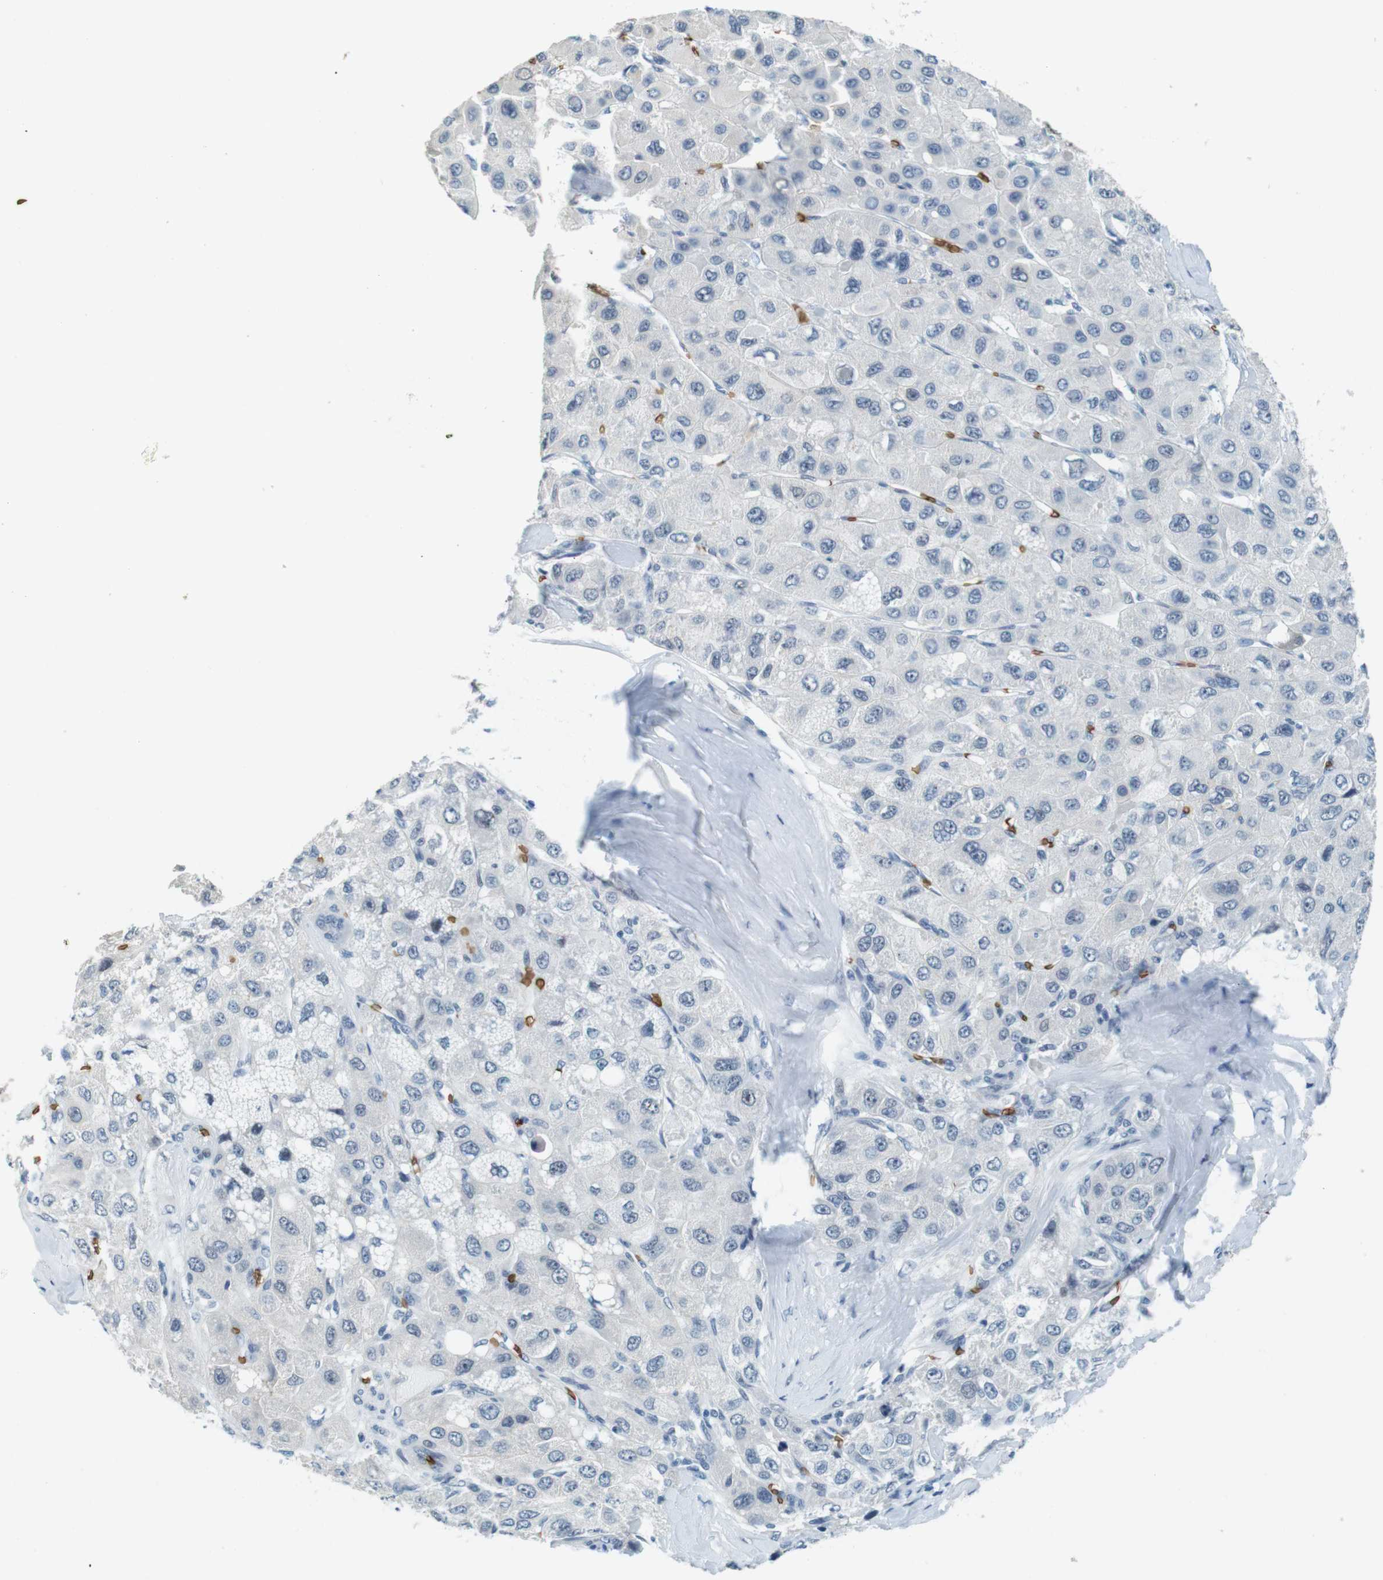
{"staining": {"intensity": "negative", "quantity": "none", "location": "none"}, "tissue": "liver cancer", "cell_type": "Tumor cells", "image_type": "cancer", "snomed": [{"axis": "morphology", "description": "Carcinoma, Hepatocellular, NOS"}, {"axis": "topography", "description": "Liver"}], "caption": "IHC micrograph of human liver cancer stained for a protein (brown), which reveals no expression in tumor cells.", "gene": "SLC4A1", "patient": {"sex": "male", "age": 80}}